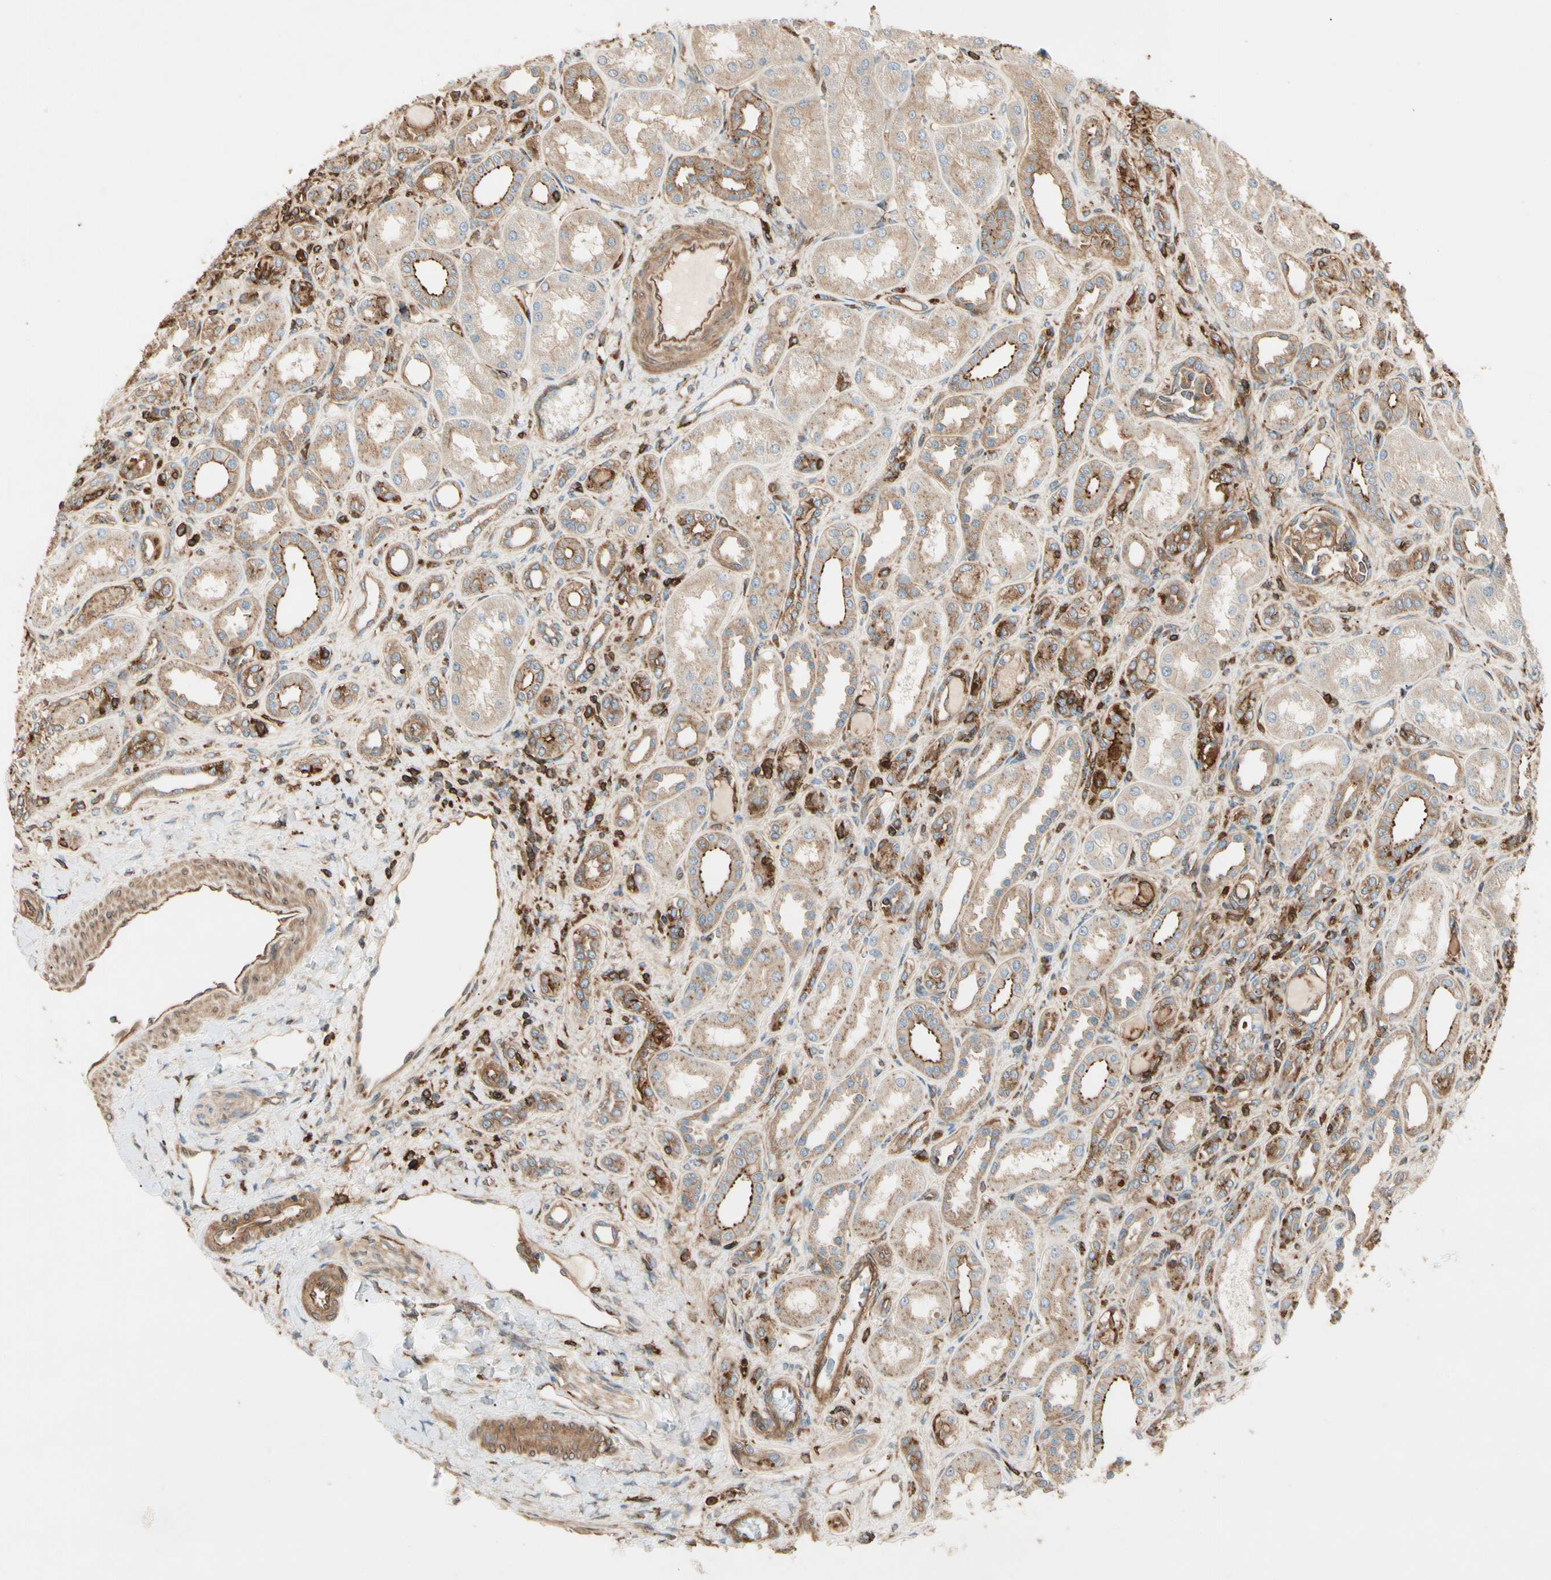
{"staining": {"intensity": "moderate", "quantity": ">75%", "location": "cytoplasmic/membranous"}, "tissue": "kidney", "cell_type": "Cells in glomeruli", "image_type": "normal", "snomed": [{"axis": "morphology", "description": "Normal tissue, NOS"}, {"axis": "topography", "description": "Kidney"}], "caption": "DAB immunohistochemical staining of unremarkable human kidney demonstrates moderate cytoplasmic/membranous protein staining in about >75% of cells in glomeruli.", "gene": "ARPC2", "patient": {"sex": "male", "age": 7}}